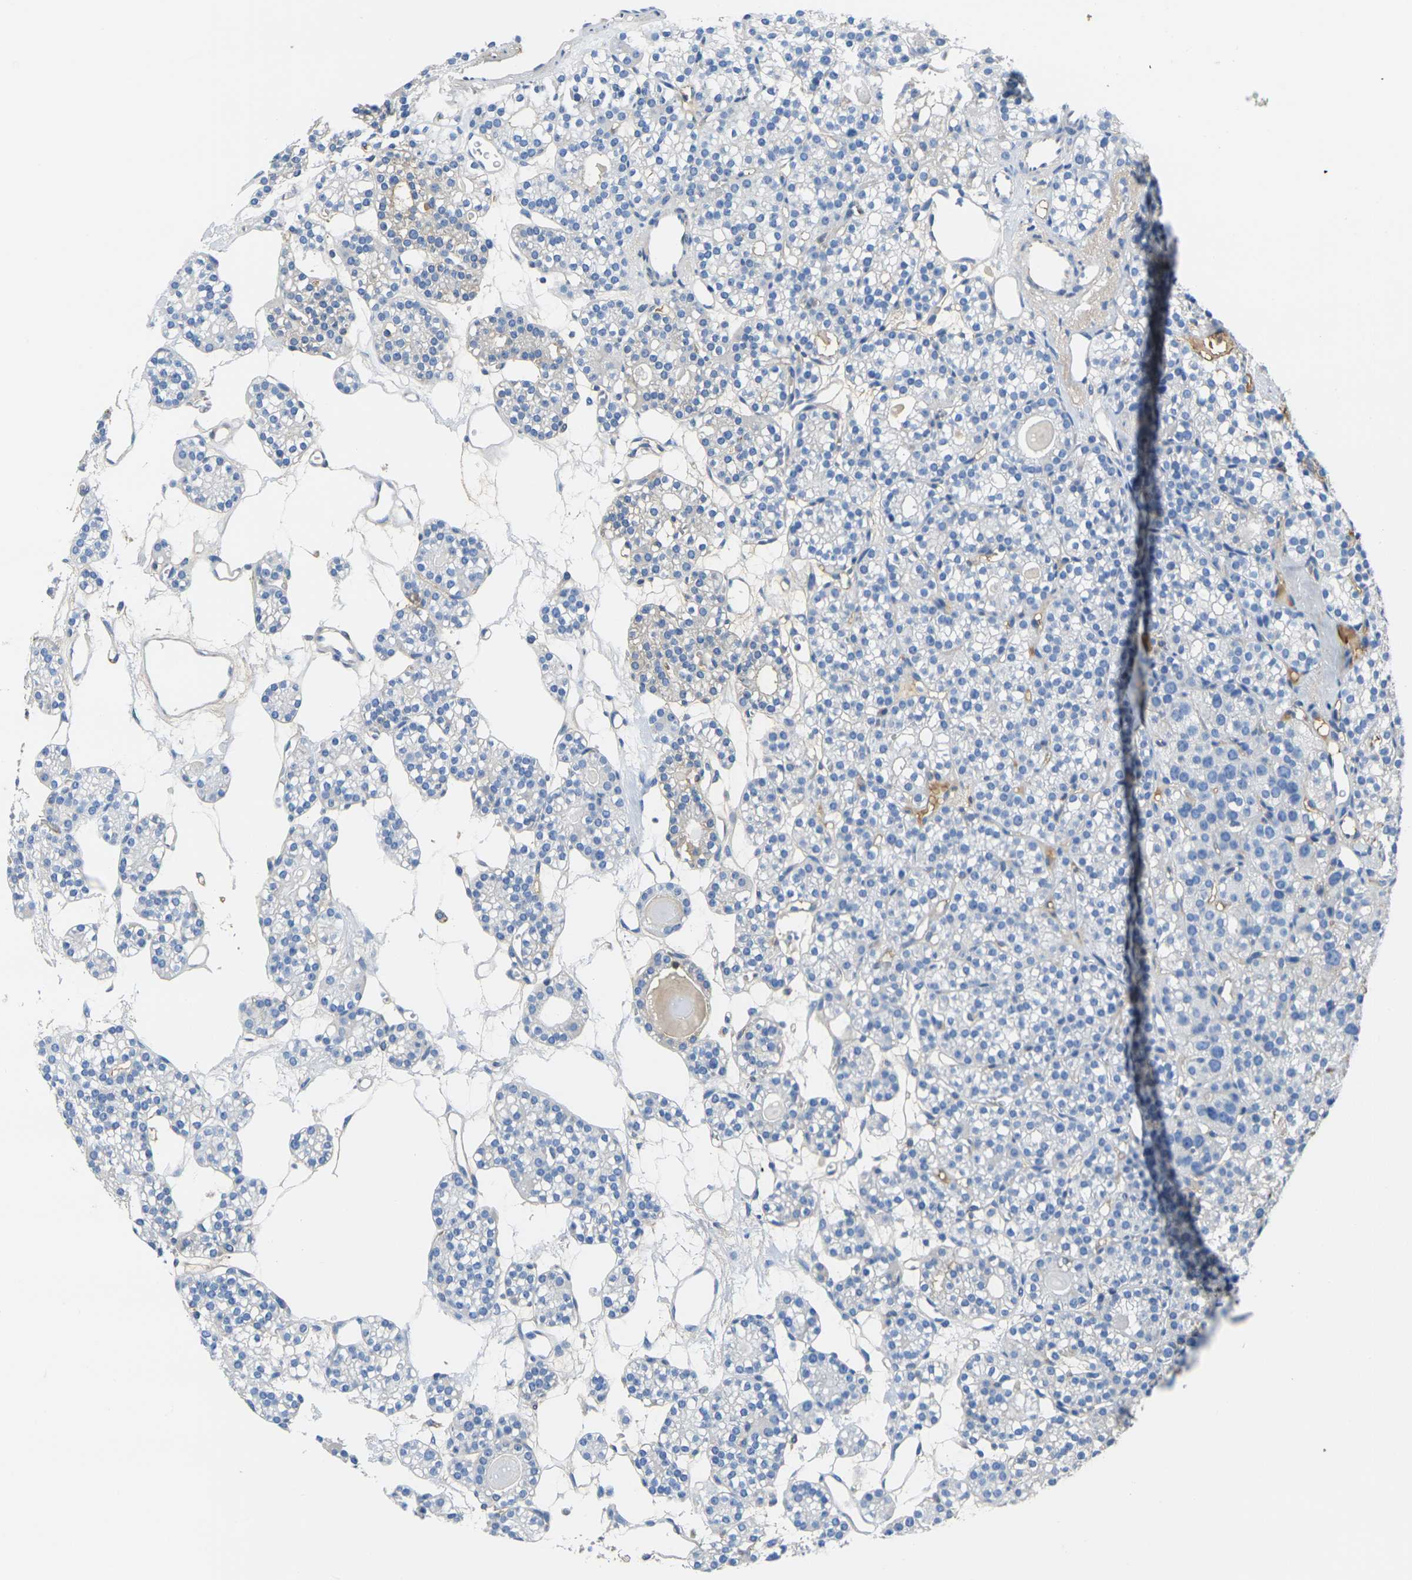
{"staining": {"intensity": "moderate", "quantity": "25%-75%", "location": "cytoplasmic/membranous"}, "tissue": "parathyroid gland", "cell_type": "Glandular cells", "image_type": "normal", "snomed": [{"axis": "morphology", "description": "Normal tissue, NOS"}, {"axis": "topography", "description": "Parathyroid gland"}], "caption": "This photomicrograph reveals benign parathyroid gland stained with IHC to label a protein in brown. The cytoplasmic/membranous of glandular cells show moderate positivity for the protein. Nuclei are counter-stained blue.", "gene": "GREM2", "patient": {"sex": "female", "age": 64}}